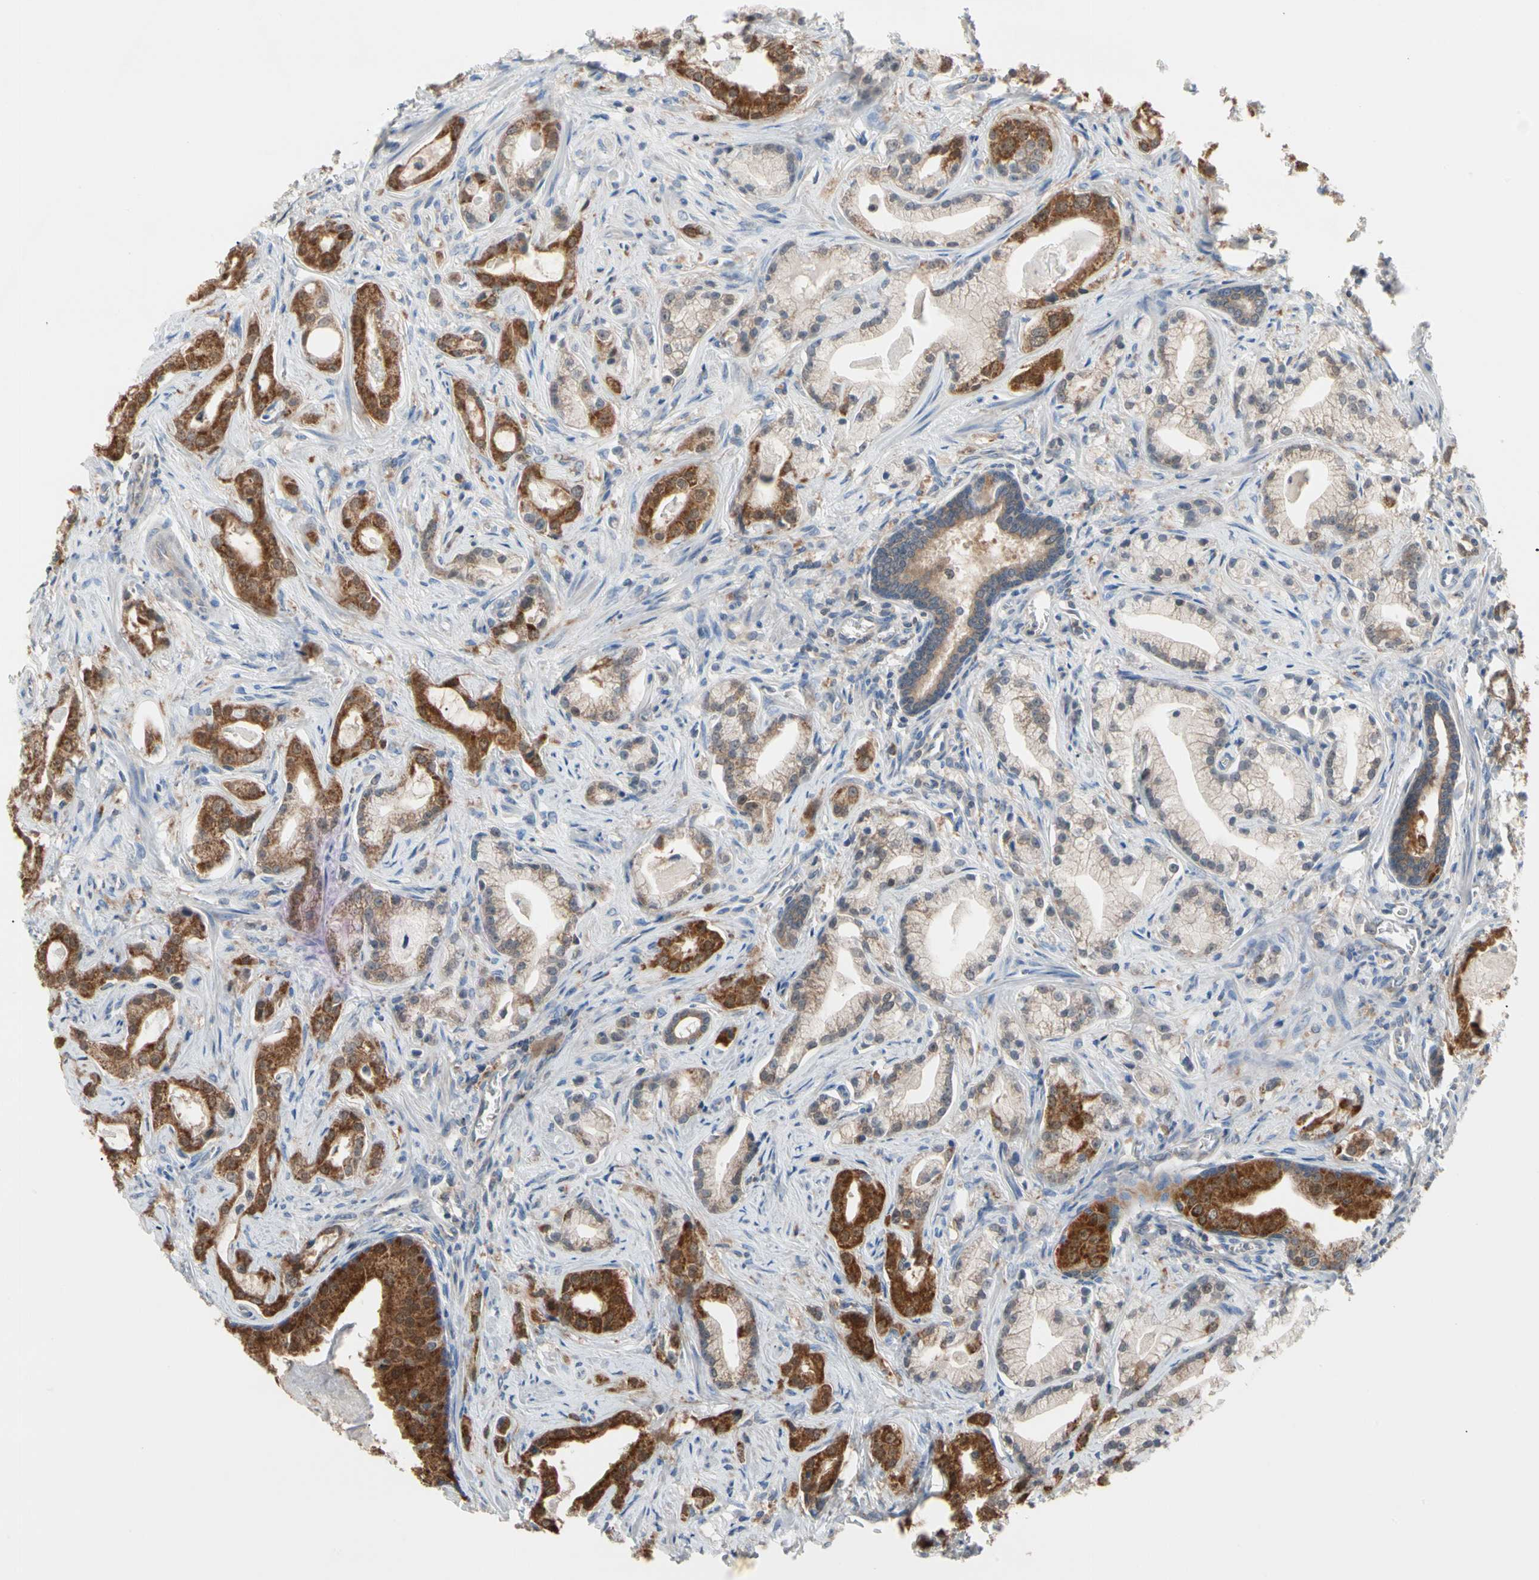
{"staining": {"intensity": "strong", "quantity": "25%-75%", "location": "cytoplasmic/membranous"}, "tissue": "prostate cancer", "cell_type": "Tumor cells", "image_type": "cancer", "snomed": [{"axis": "morphology", "description": "Adenocarcinoma, Low grade"}, {"axis": "topography", "description": "Prostate"}], "caption": "A brown stain highlights strong cytoplasmic/membranous staining of a protein in prostate adenocarcinoma (low-grade) tumor cells.", "gene": "MTHFS", "patient": {"sex": "male", "age": 59}}